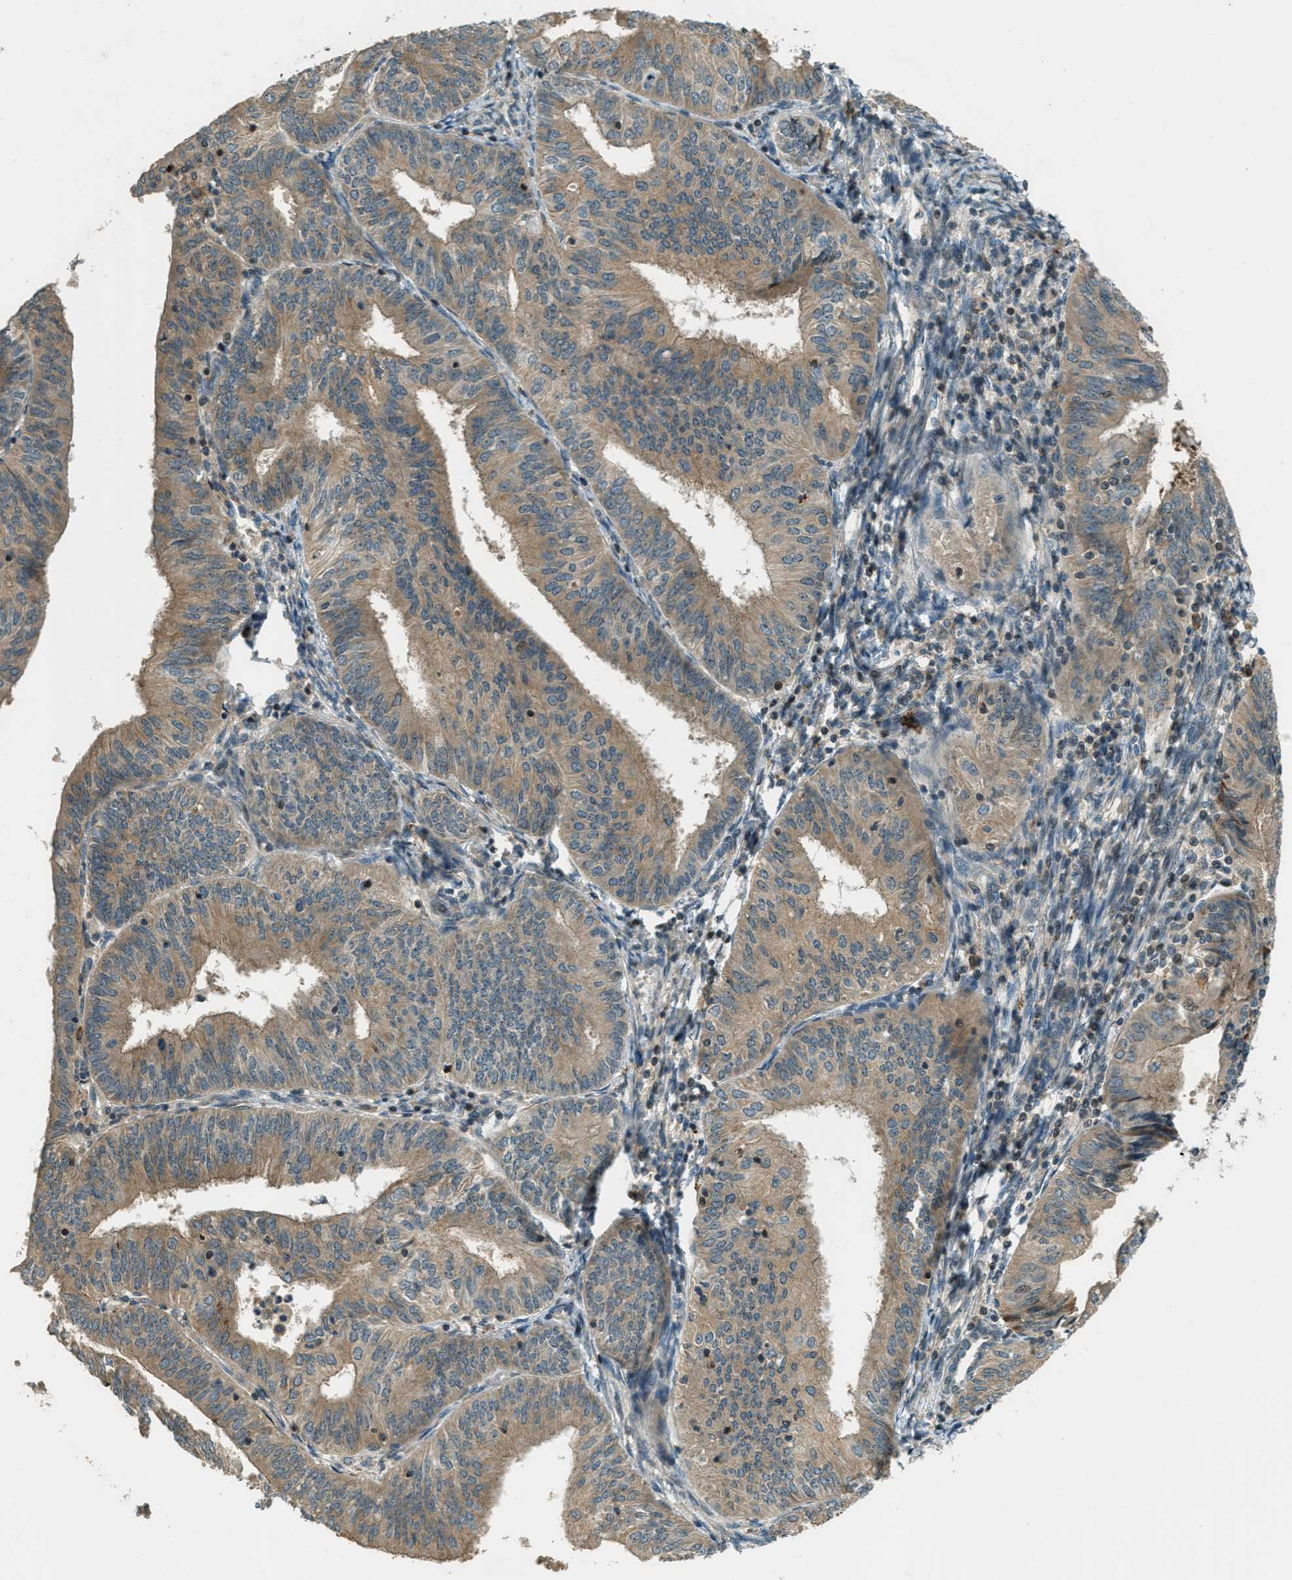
{"staining": {"intensity": "moderate", "quantity": ">75%", "location": "cytoplasmic/membranous"}, "tissue": "endometrial cancer", "cell_type": "Tumor cells", "image_type": "cancer", "snomed": [{"axis": "morphology", "description": "Adenocarcinoma, NOS"}, {"axis": "topography", "description": "Endometrium"}], "caption": "DAB (3,3'-diaminobenzidine) immunohistochemical staining of human endometrial cancer (adenocarcinoma) reveals moderate cytoplasmic/membranous protein positivity in about >75% of tumor cells.", "gene": "PTPN23", "patient": {"sex": "female", "age": 58}}